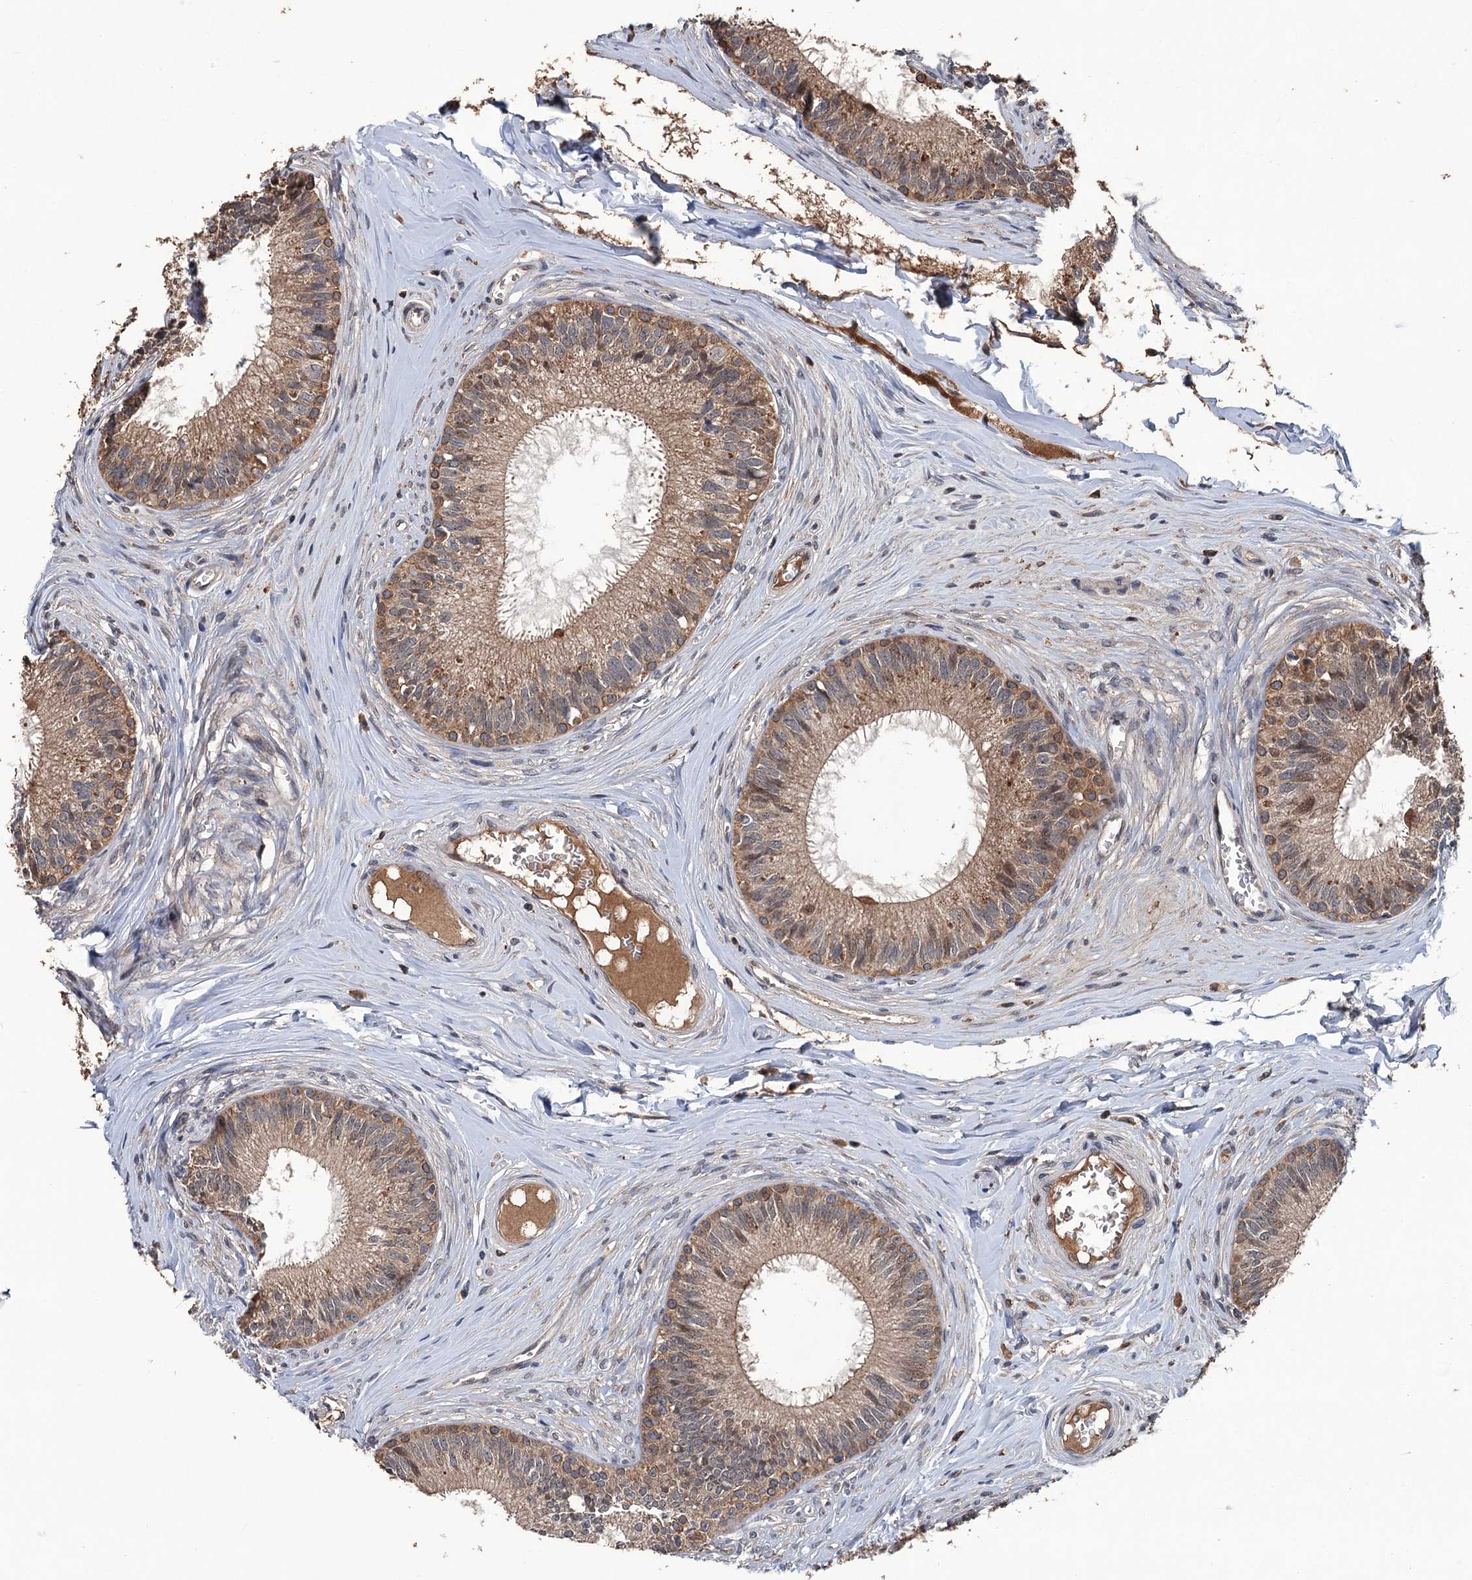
{"staining": {"intensity": "moderate", "quantity": ">75%", "location": "cytoplasmic/membranous"}, "tissue": "epididymis", "cell_type": "Glandular cells", "image_type": "normal", "snomed": [{"axis": "morphology", "description": "Normal tissue, NOS"}, {"axis": "topography", "description": "Epididymis"}], "caption": "Immunohistochemistry micrograph of unremarkable epididymis stained for a protein (brown), which exhibits medium levels of moderate cytoplasmic/membranous positivity in about >75% of glandular cells.", "gene": "ZNF438", "patient": {"sex": "male", "age": 33}}